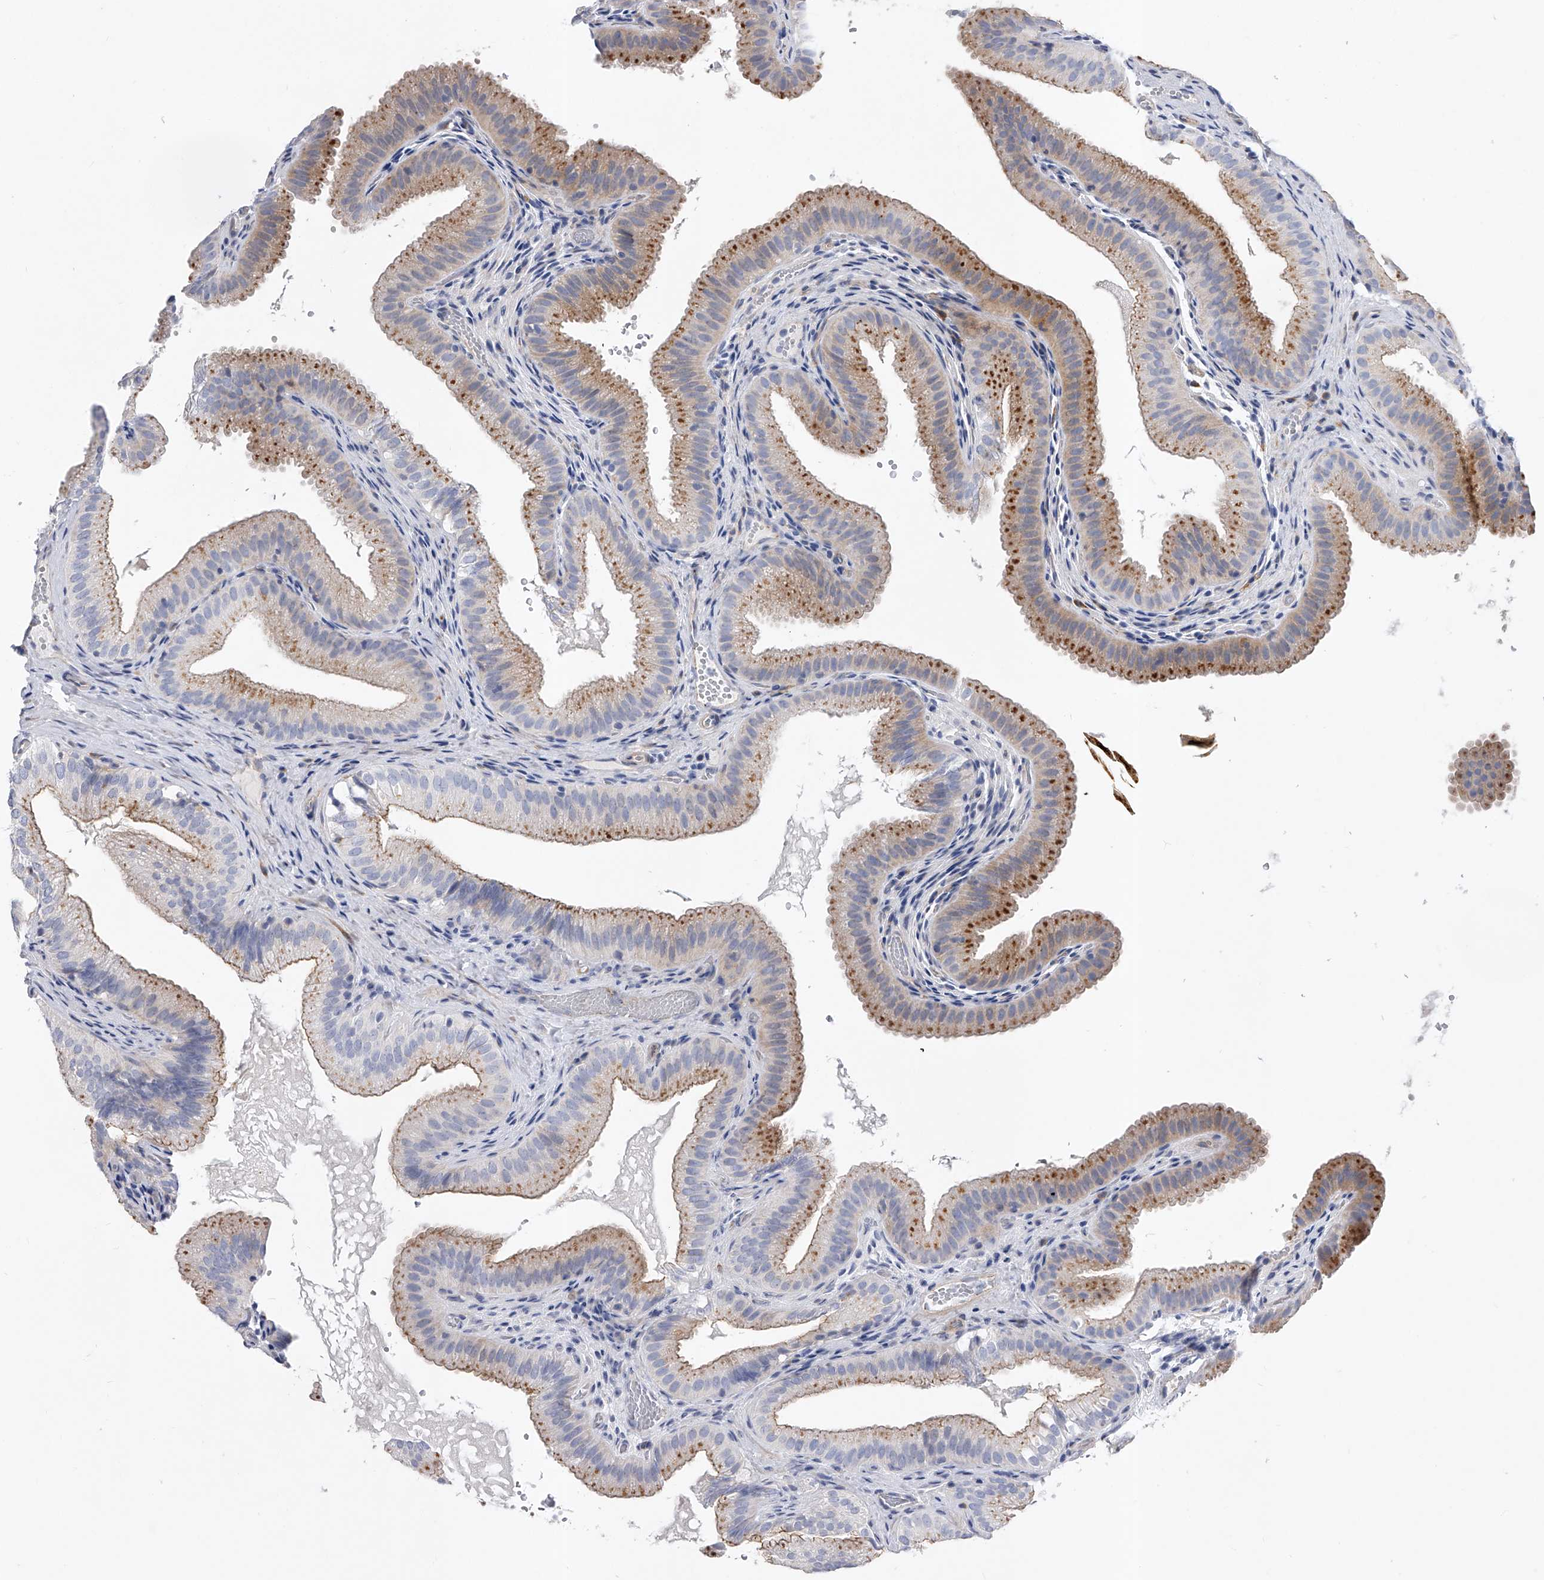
{"staining": {"intensity": "strong", "quantity": "25%-75%", "location": "cytoplasmic/membranous"}, "tissue": "gallbladder", "cell_type": "Glandular cells", "image_type": "normal", "snomed": [{"axis": "morphology", "description": "Normal tissue, NOS"}, {"axis": "topography", "description": "Gallbladder"}], "caption": "Gallbladder stained with immunohistochemistry (IHC) demonstrates strong cytoplasmic/membranous positivity in approximately 25%-75% of glandular cells.", "gene": "ENSG00000250424", "patient": {"sex": "female", "age": 30}}